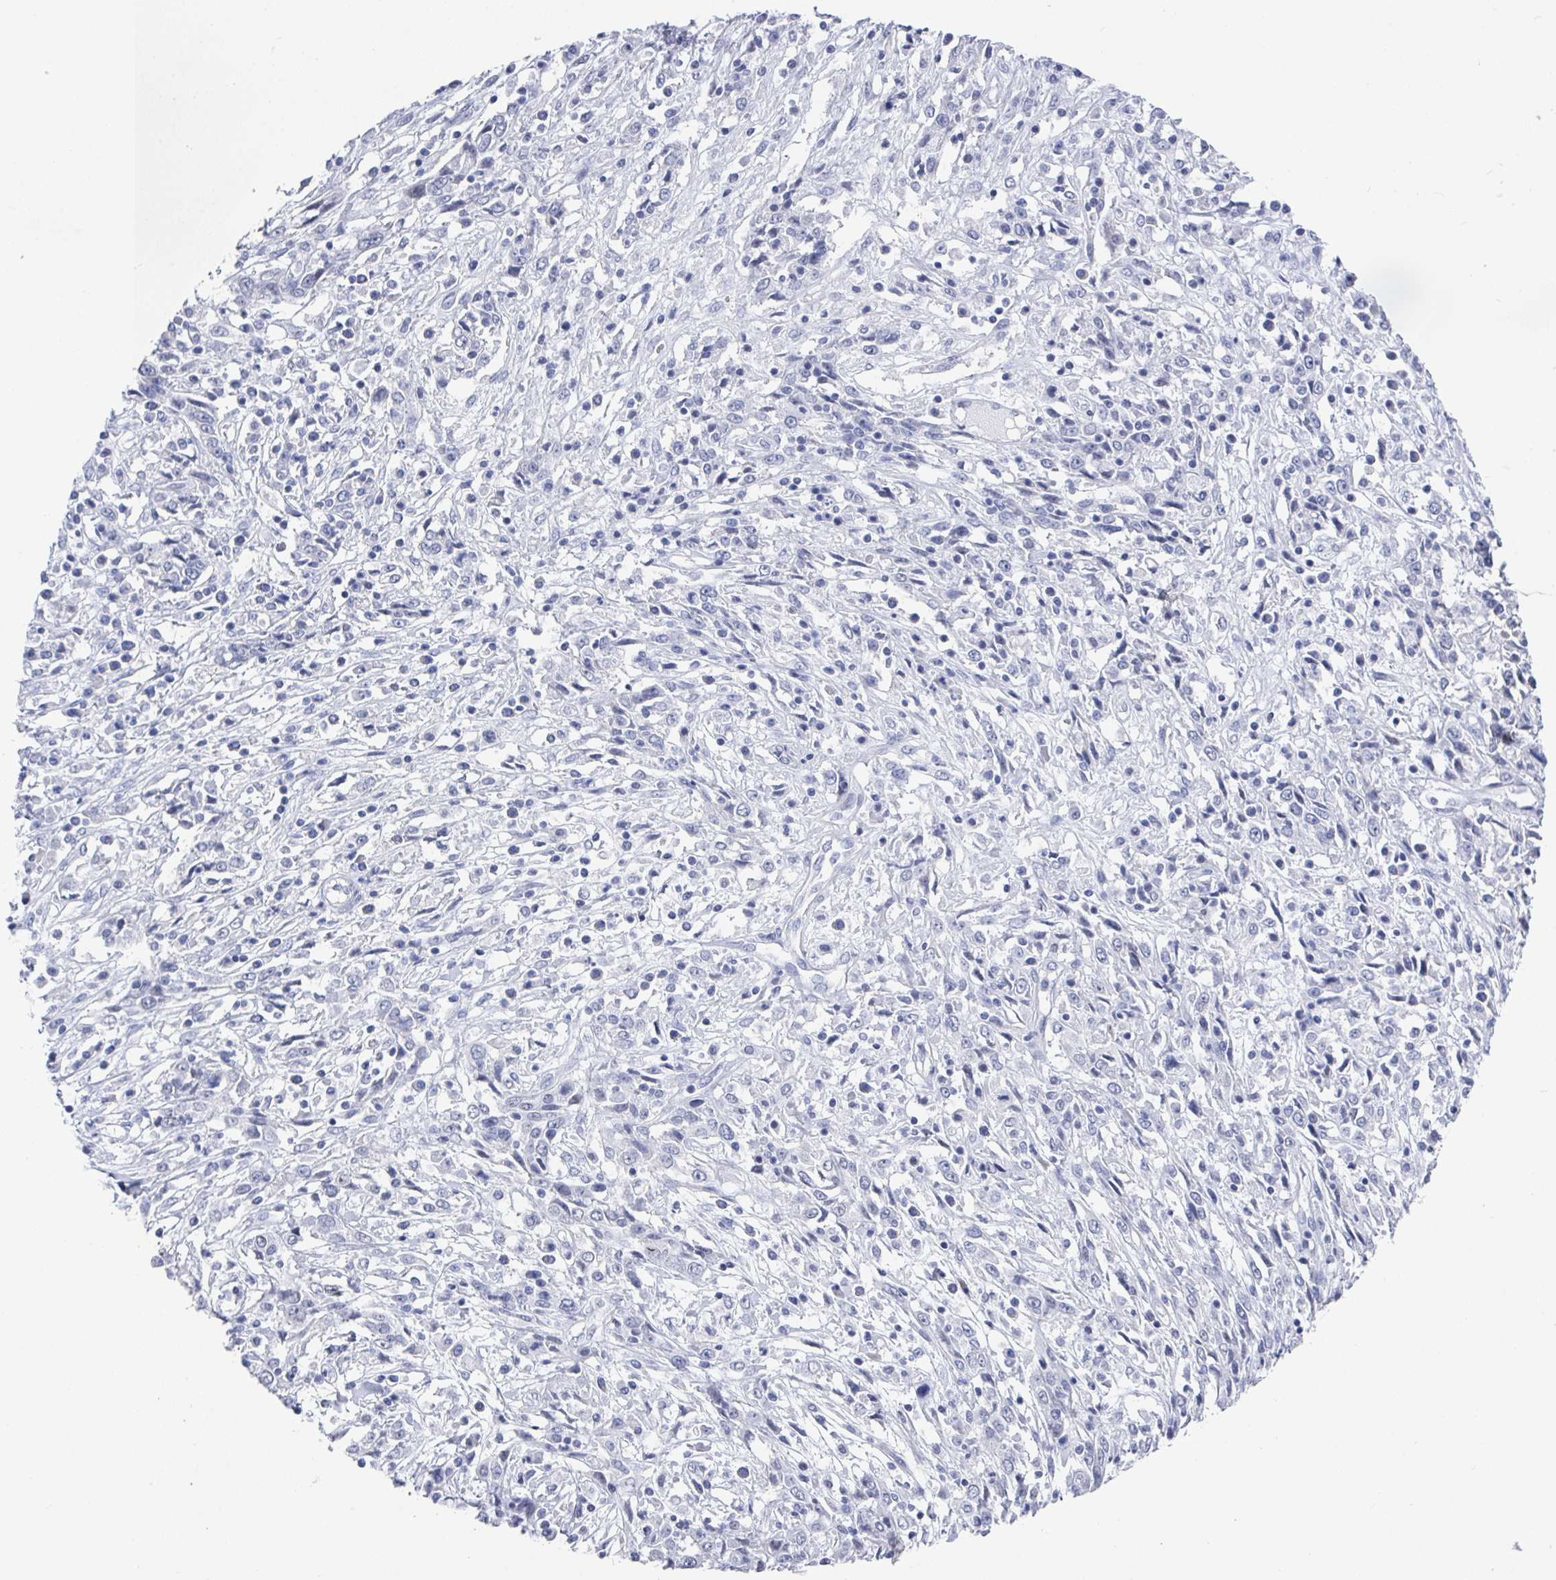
{"staining": {"intensity": "negative", "quantity": "none", "location": "none"}, "tissue": "cervical cancer", "cell_type": "Tumor cells", "image_type": "cancer", "snomed": [{"axis": "morphology", "description": "Adenocarcinoma, NOS"}, {"axis": "topography", "description": "Cervix"}], "caption": "The histopathology image exhibits no staining of tumor cells in adenocarcinoma (cervical).", "gene": "CAMKV", "patient": {"sex": "female", "age": 40}}